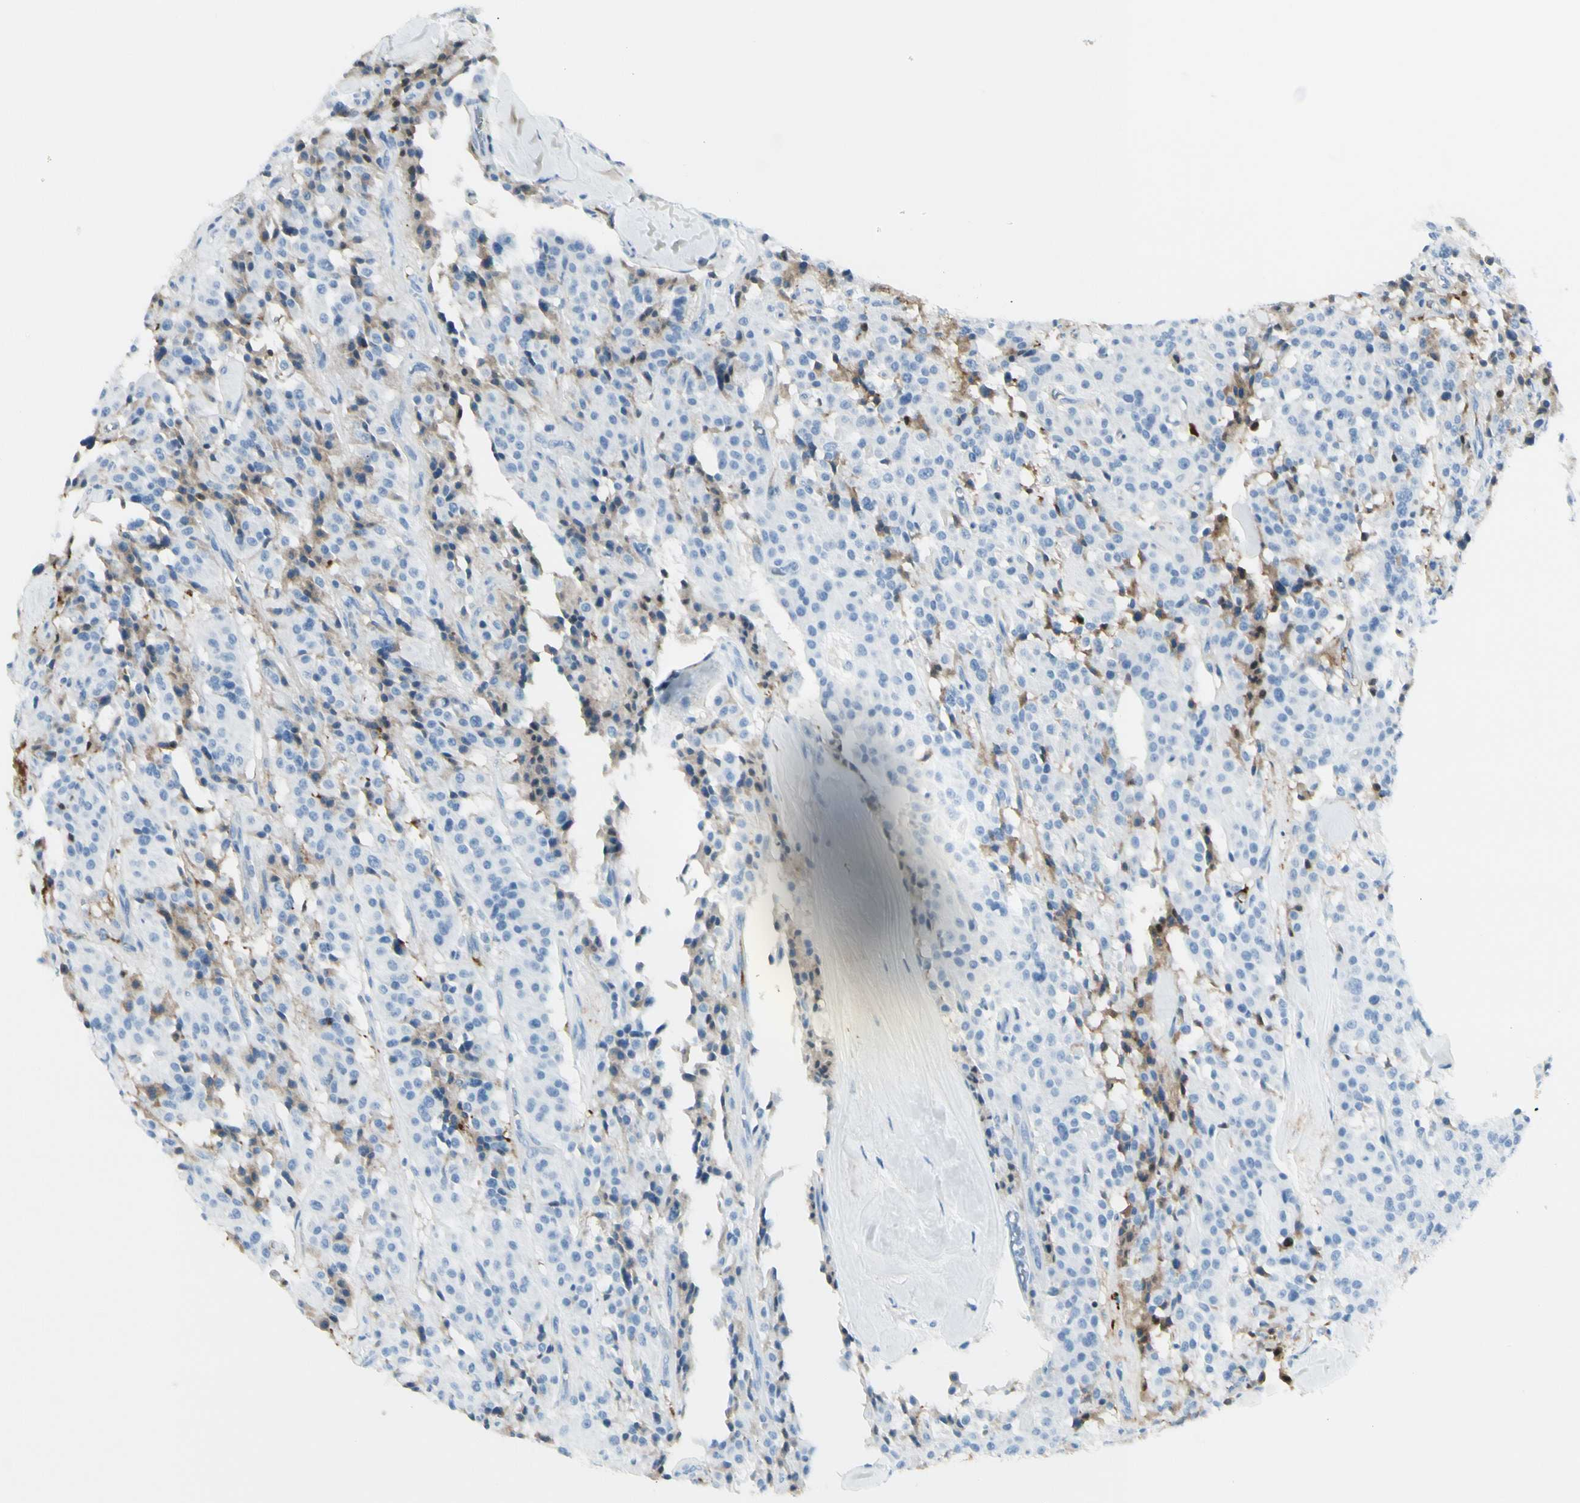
{"staining": {"intensity": "weak", "quantity": "<25%", "location": "cytoplasmic/membranous"}, "tissue": "carcinoid", "cell_type": "Tumor cells", "image_type": "cancer", "snomed": [{"axis": "morphology", "description": "Carcinoid, malignant, NOS"}, {"axis": "topography", "description": "Lung"}], "caption": "The histopathology image displays no significant expression in tumor cells of carcinoid.", "gene": "IGHG1", "patient": {"sex": "male", "age": 30}}